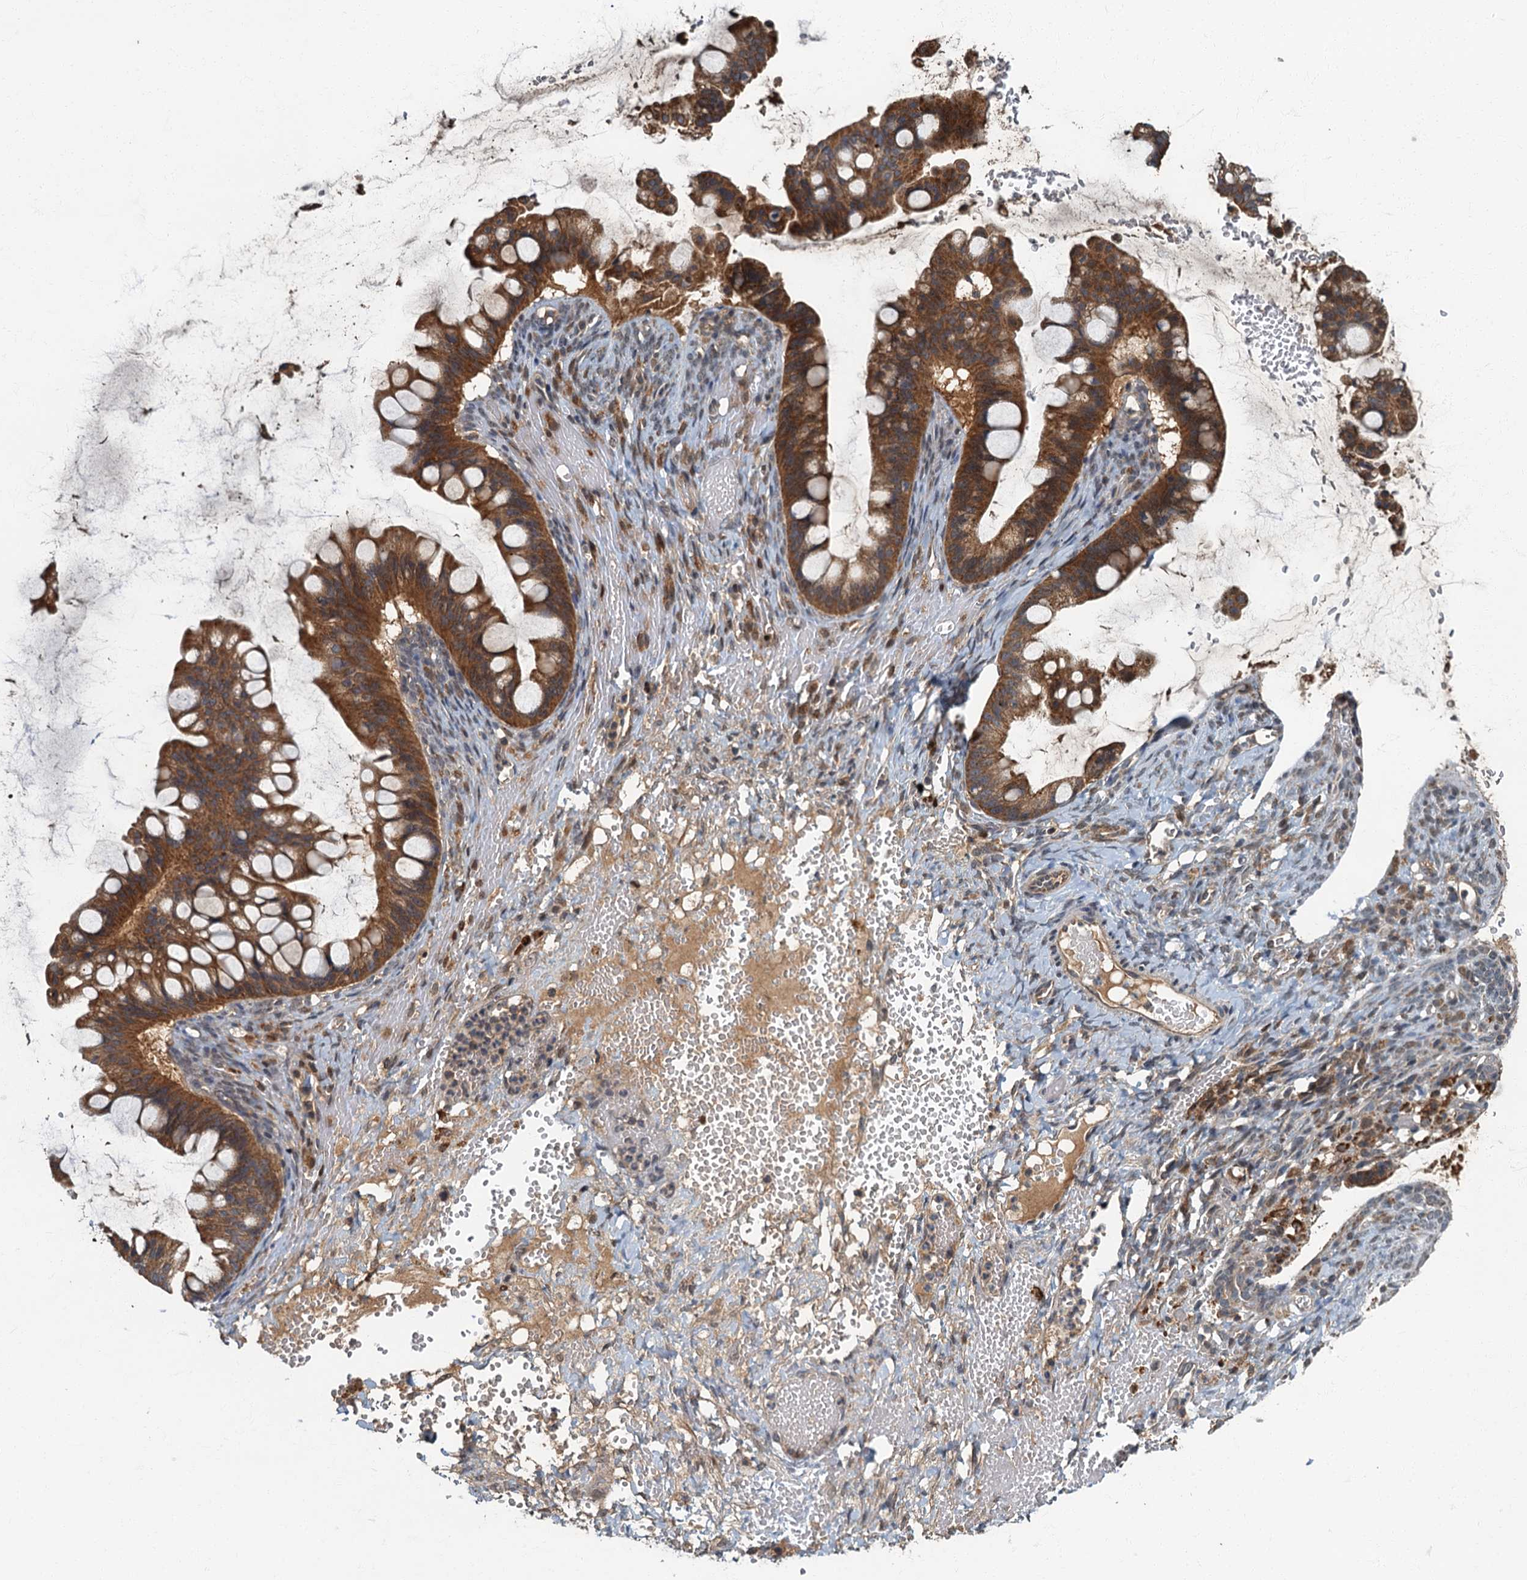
{"staining": {"intensity": "strong", "quantity": ">75%", "location": "cytoplasmic/membranous"}, "tissue": "ovarian cancer", "cell_type": "Tumor cells", "image_type": "cancer", "snomed": [{"axis": "morphology", "description": "Cystadenocarcinoma, mucinous, NOS"}, {"axis": "topography", "description": "Ovary"}], "caption": "Protein expression analysis of ovarian cancer (mucinous cystadenocarcinoma) shows strong cytoplasmic/membranous expression in about >75% of tumor cells. (DAB IHC, brown staining for protein, blue staining for nuclei).", "gene": "WDCP", "patient": {"sex": "female", "age": 73}}